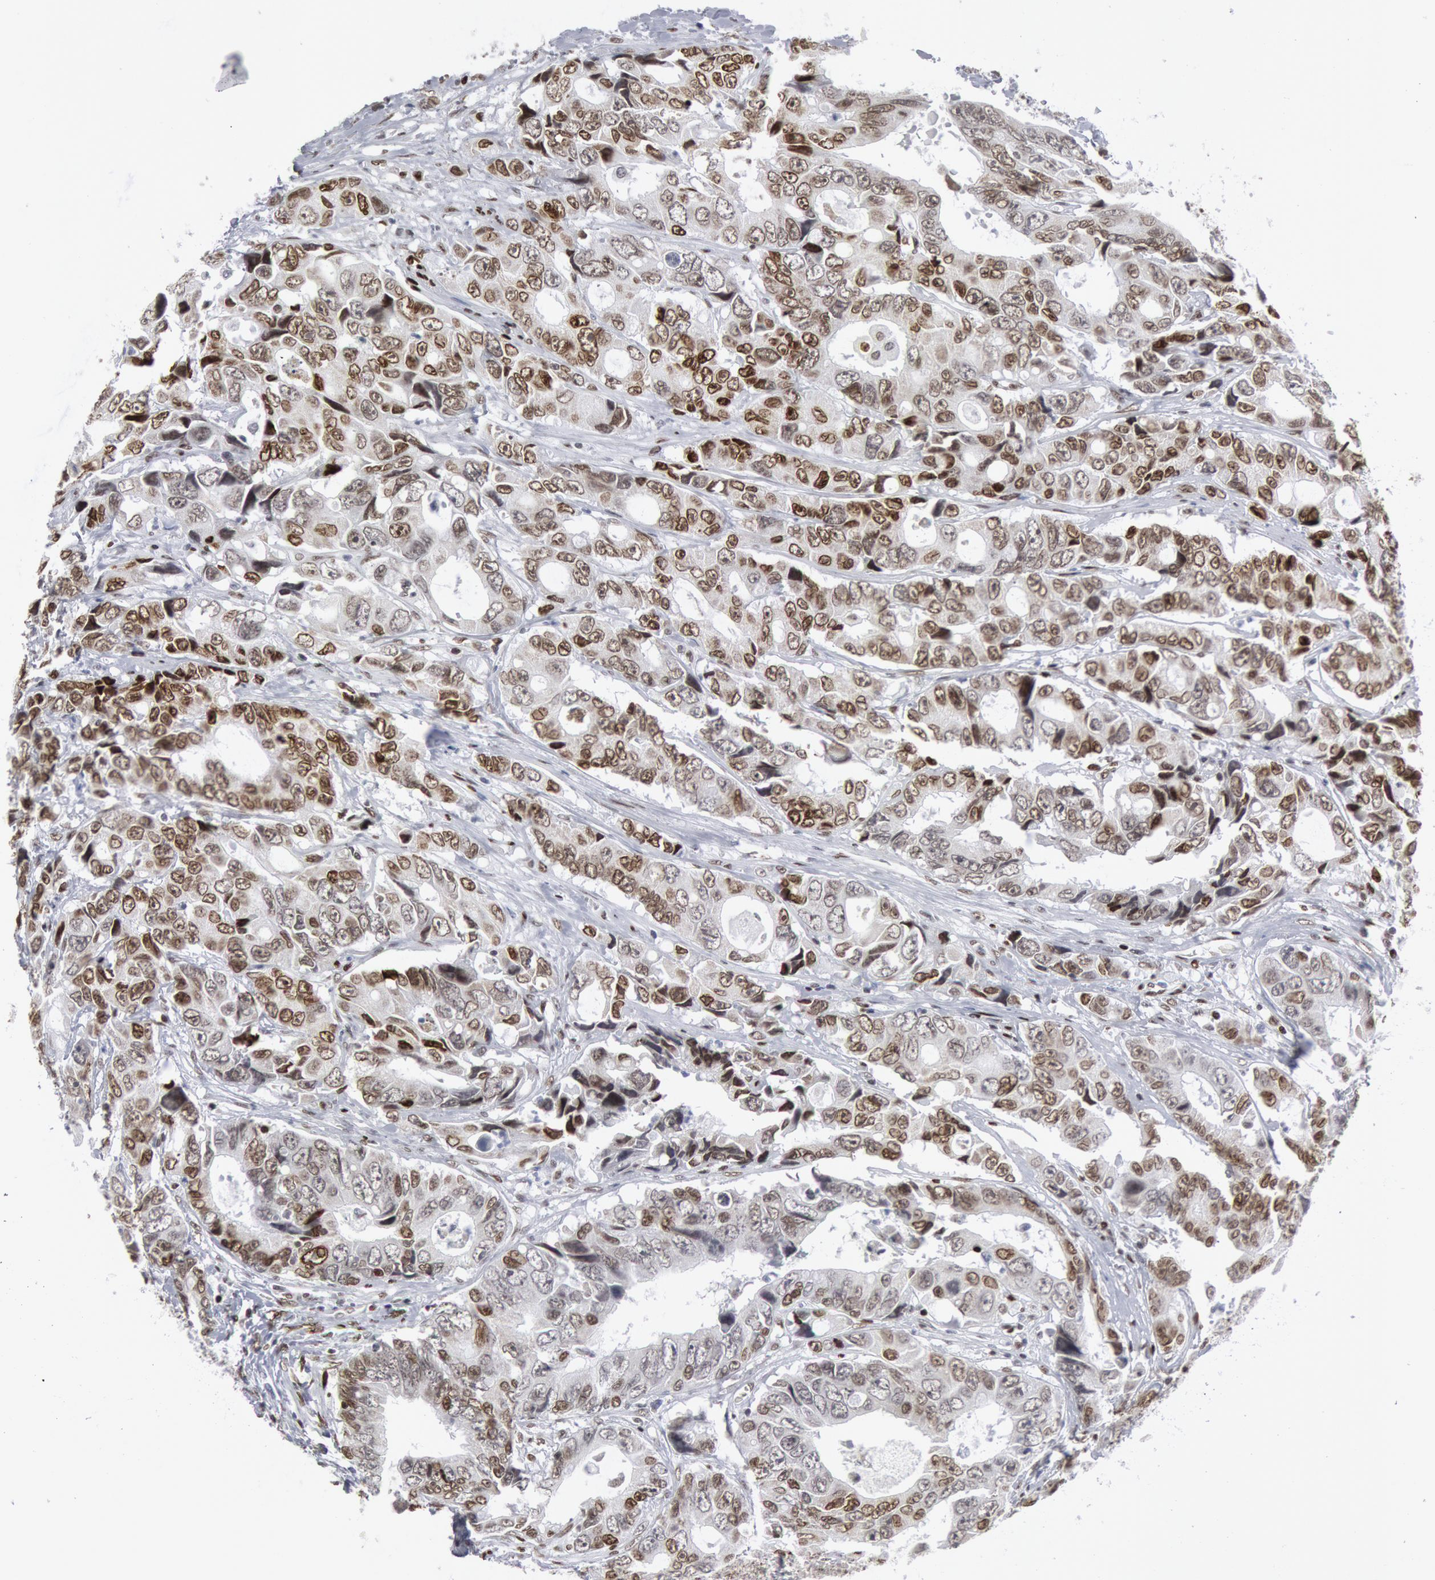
{"staining": {"intensity": "weak", "quantity": ">75%", "location": "nuclear"}, "tissue": "colorectal cancer", "cell_type": "Tumor cells", "image_type": "cancer", "snomed": [{"axis": "morphology", "description": "Adenocarcinoma, NOS"}, {"axis": "topography", "description": "Rectum"}], "caption": "There is low levels of weak nuclear positivity in tumor cells of colorectal cancer, as demonstrated by immunohistochemical staining (brown color).", "gene": "MECP2", "patient": {"sex": "female", "age": 67}}